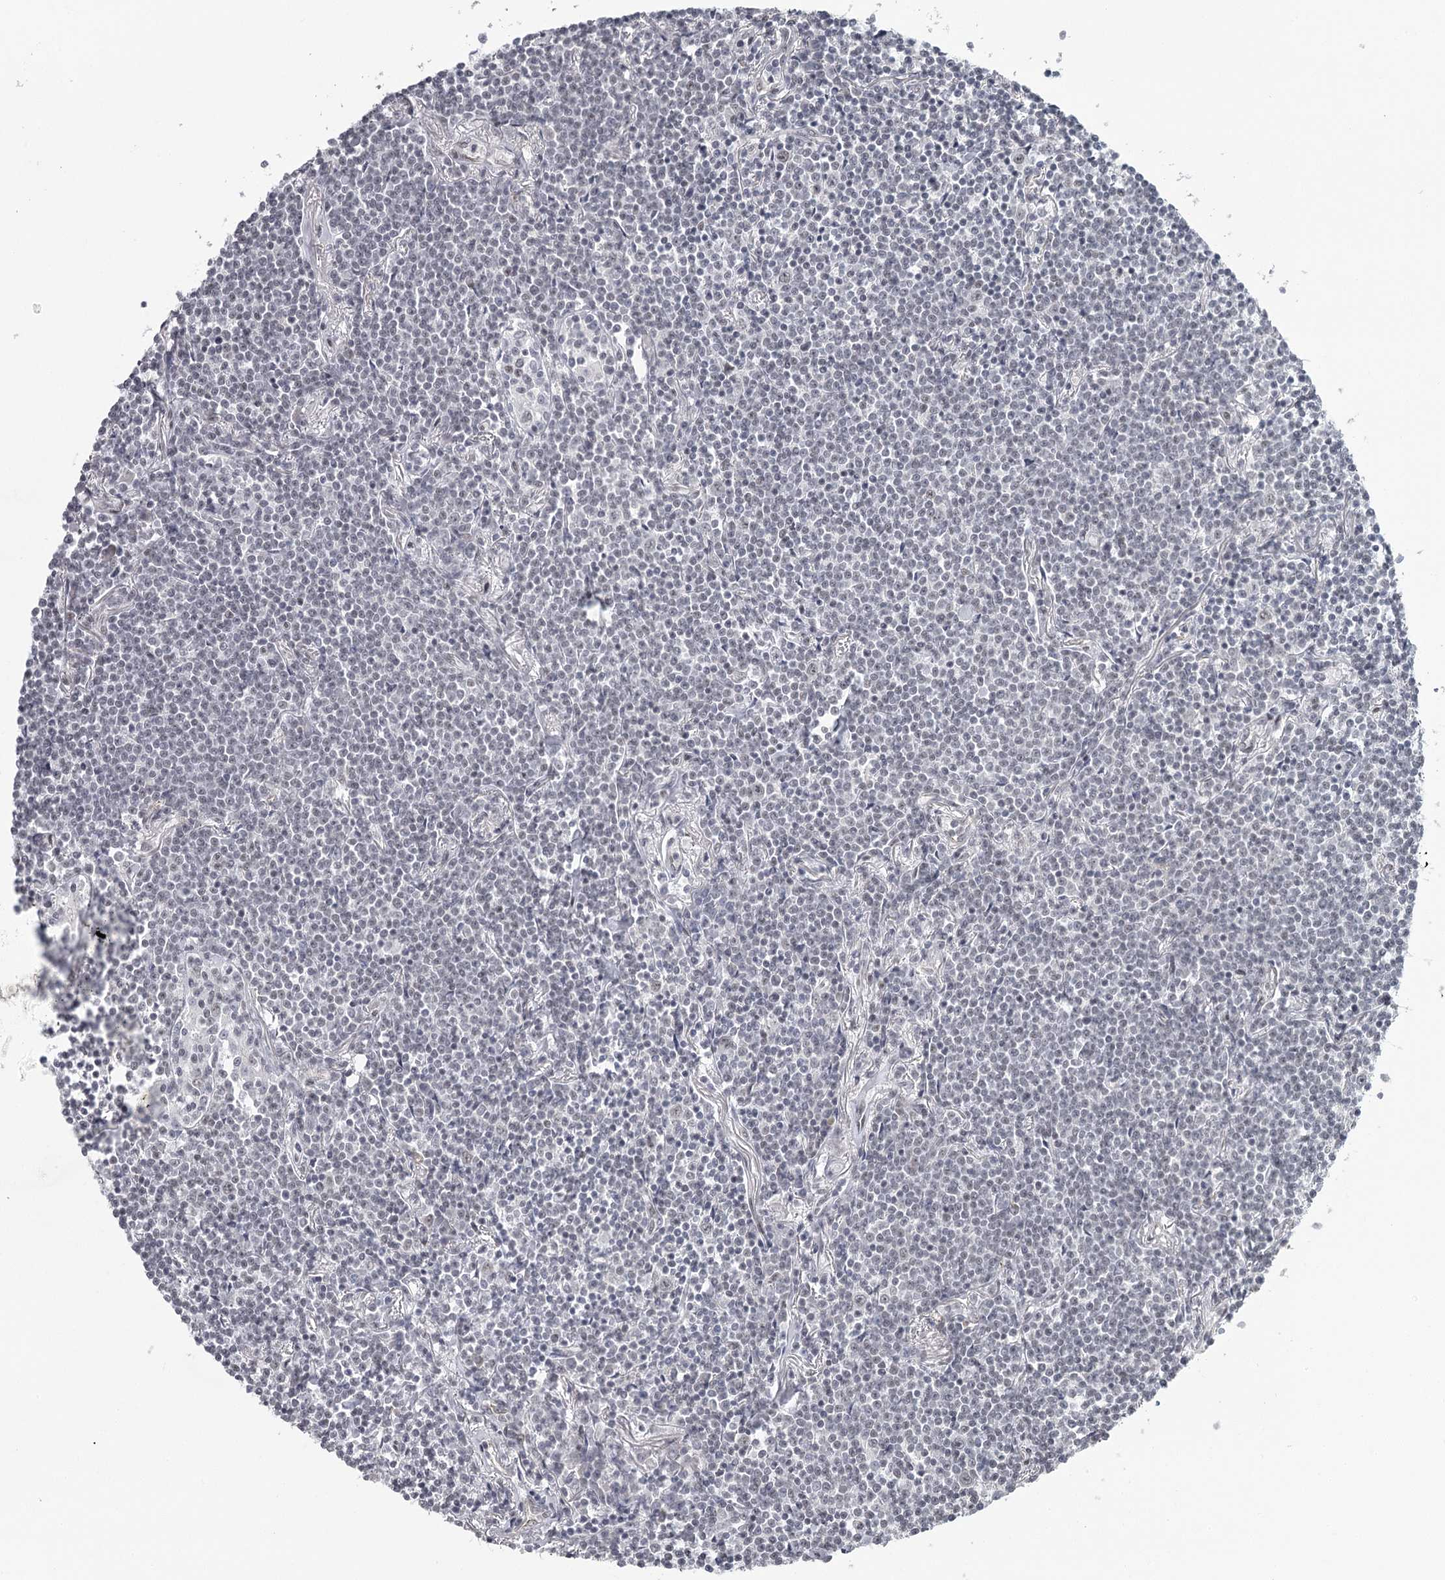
{"staining": {"intensity": "weak", "quantity": "<25%", "location": "nuclear"}, "tissue": "lymphoma", "cell_type": "Tumor cells", "image_type": "cancer", "snomed": [{"axis": "morphology", "description": "Malignant lymphoma, non-Hodgkin's type, Low grade"}, {"axis": "topography", "description": "Lung"}], "caption": "Photomicrograph shows no protein positivity in tumor cells of low-grade malignant lymphoma, non-Hodgkin's type tissue. Nuclei are stained in blue.", "gene": "FAM13C", "patient": {"sex": "female", "age": 71}}